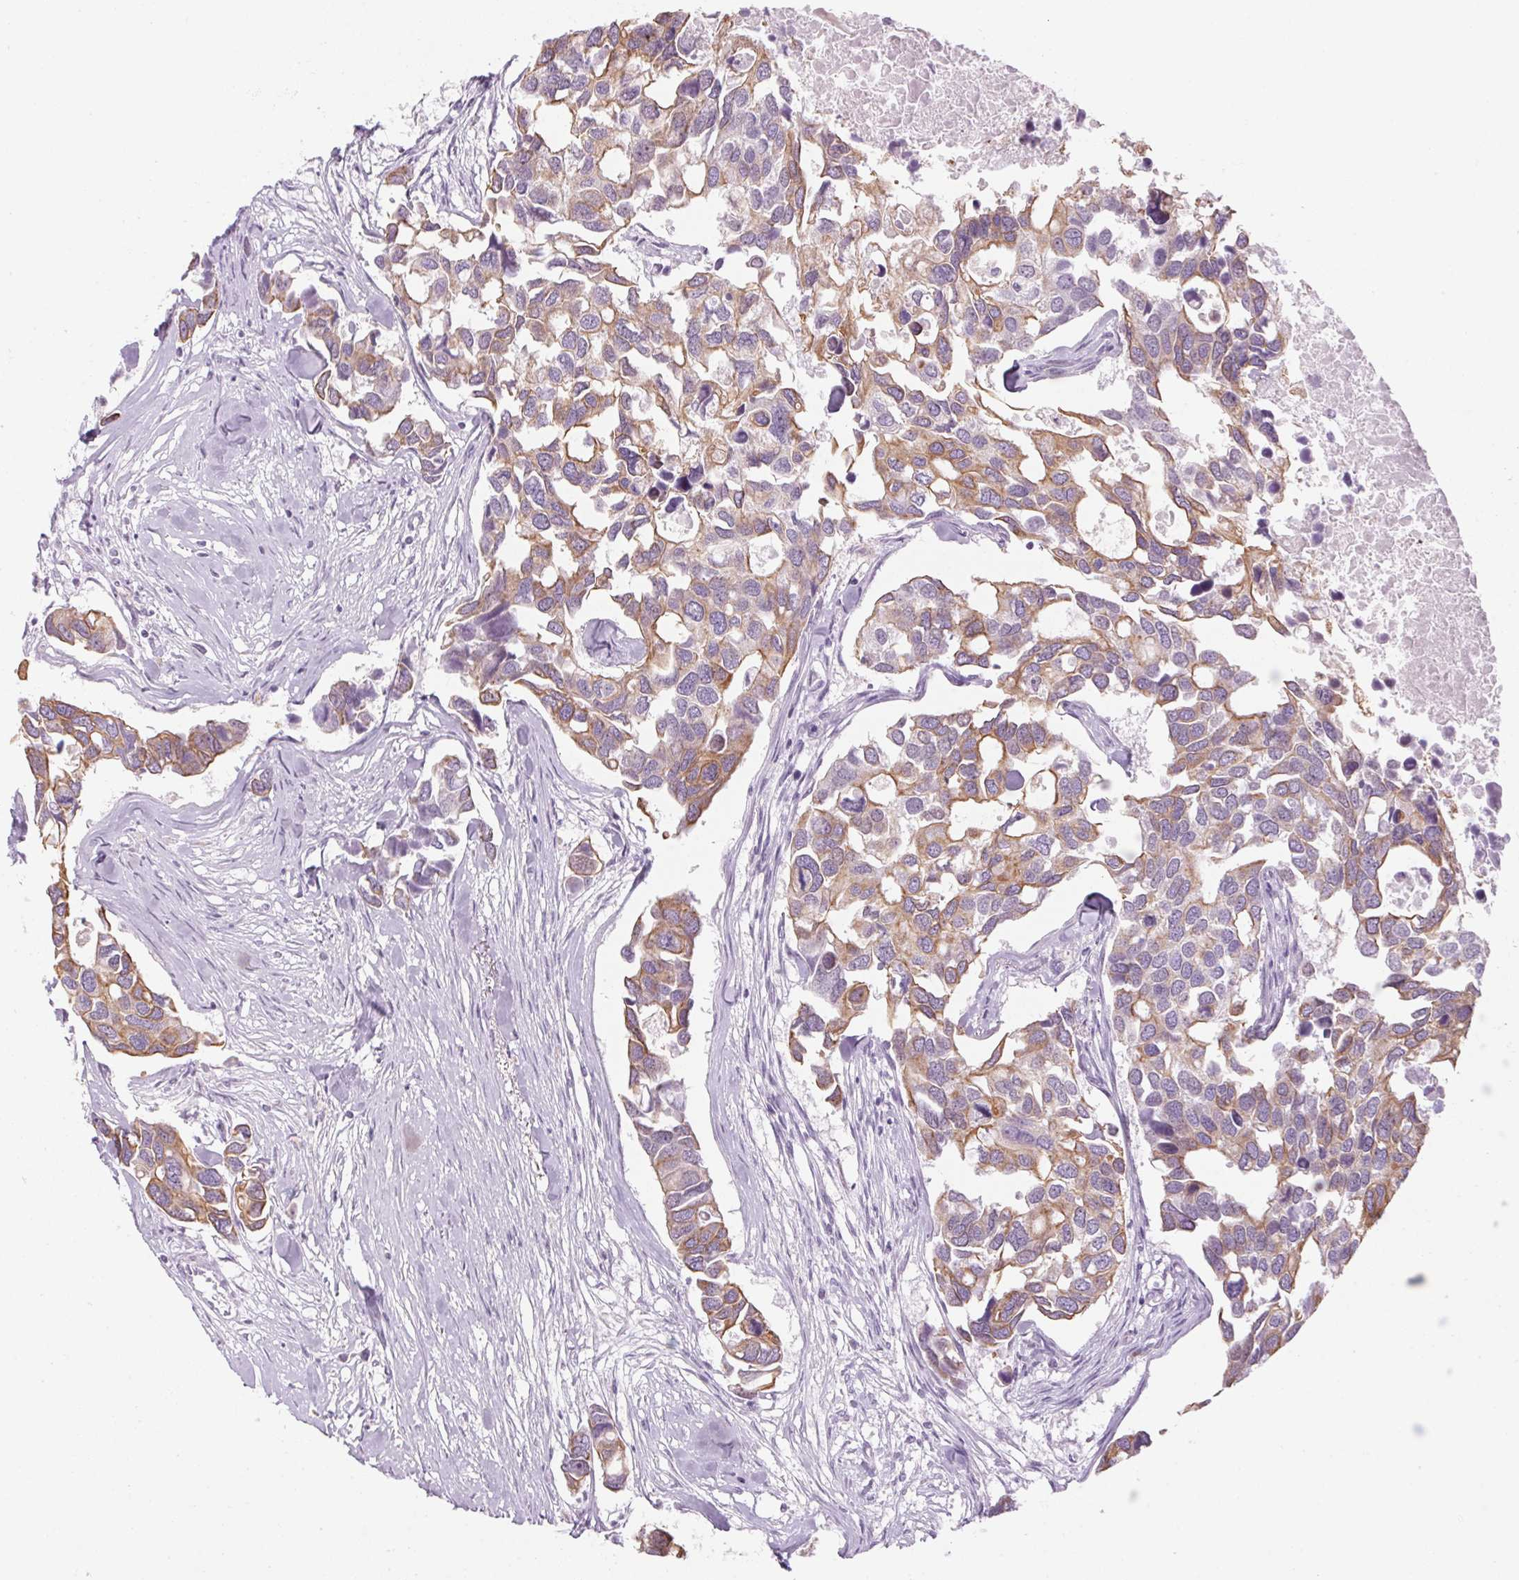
{"staining": {"intensity": "moderate", "quantity": ">75%", "location": "cytoplasmic/membranous"}, "tissue": "breast cancer", "cell_type": "Tumor cells", "image_type": "cancer", "snomed": [{"axis": "morphology", "description": "Duct carcinoma"}, {"axis": "topography", "description": "Breast"}], "caption": "A medium amount of moderate cytoplasmic/membranous staining is seen in approximately >75% of tumor cells in breast cancer tissue.", "gene": "RPTN", "patient": {"sex": "female", "age": 83}}